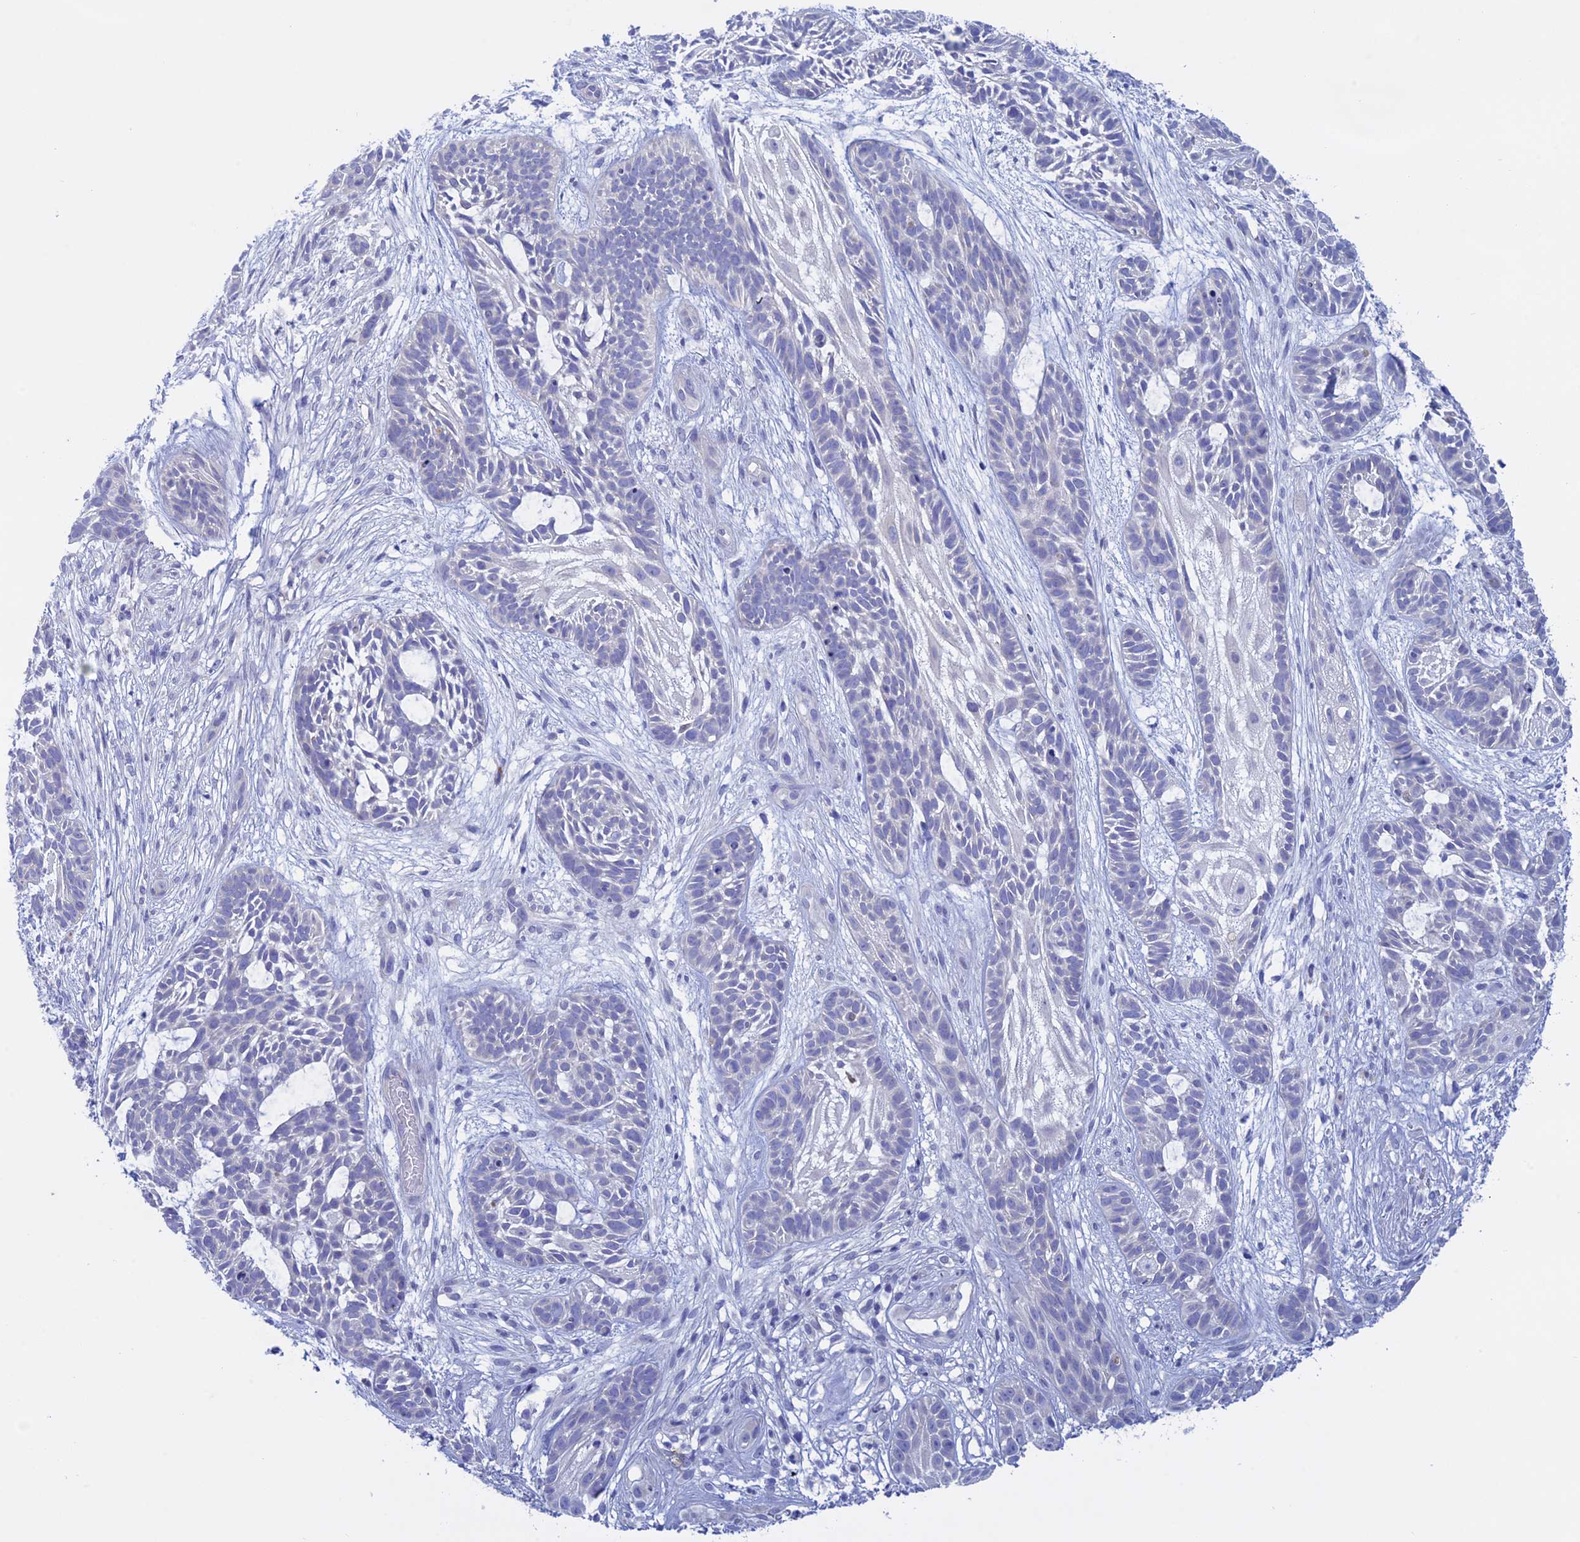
{"staining": {"intensity": "negative", "quantity": "none", "location": "none"}, "tissue": "skin cancer", "cell_type": "Tumor cells", "image_type": "cancer", "snomed": [{"axis": "morphology", "description": "Basal cell carcinoma"}, {"axis": "topography", "description": "Skin"}], "caption": "Tumor cells show no significant protein expression in basal cell carcinoma (skin). Nuclei are stained in blue.", "gene": "BTBD19", "patient": {"sex": "male", "age": 89}}